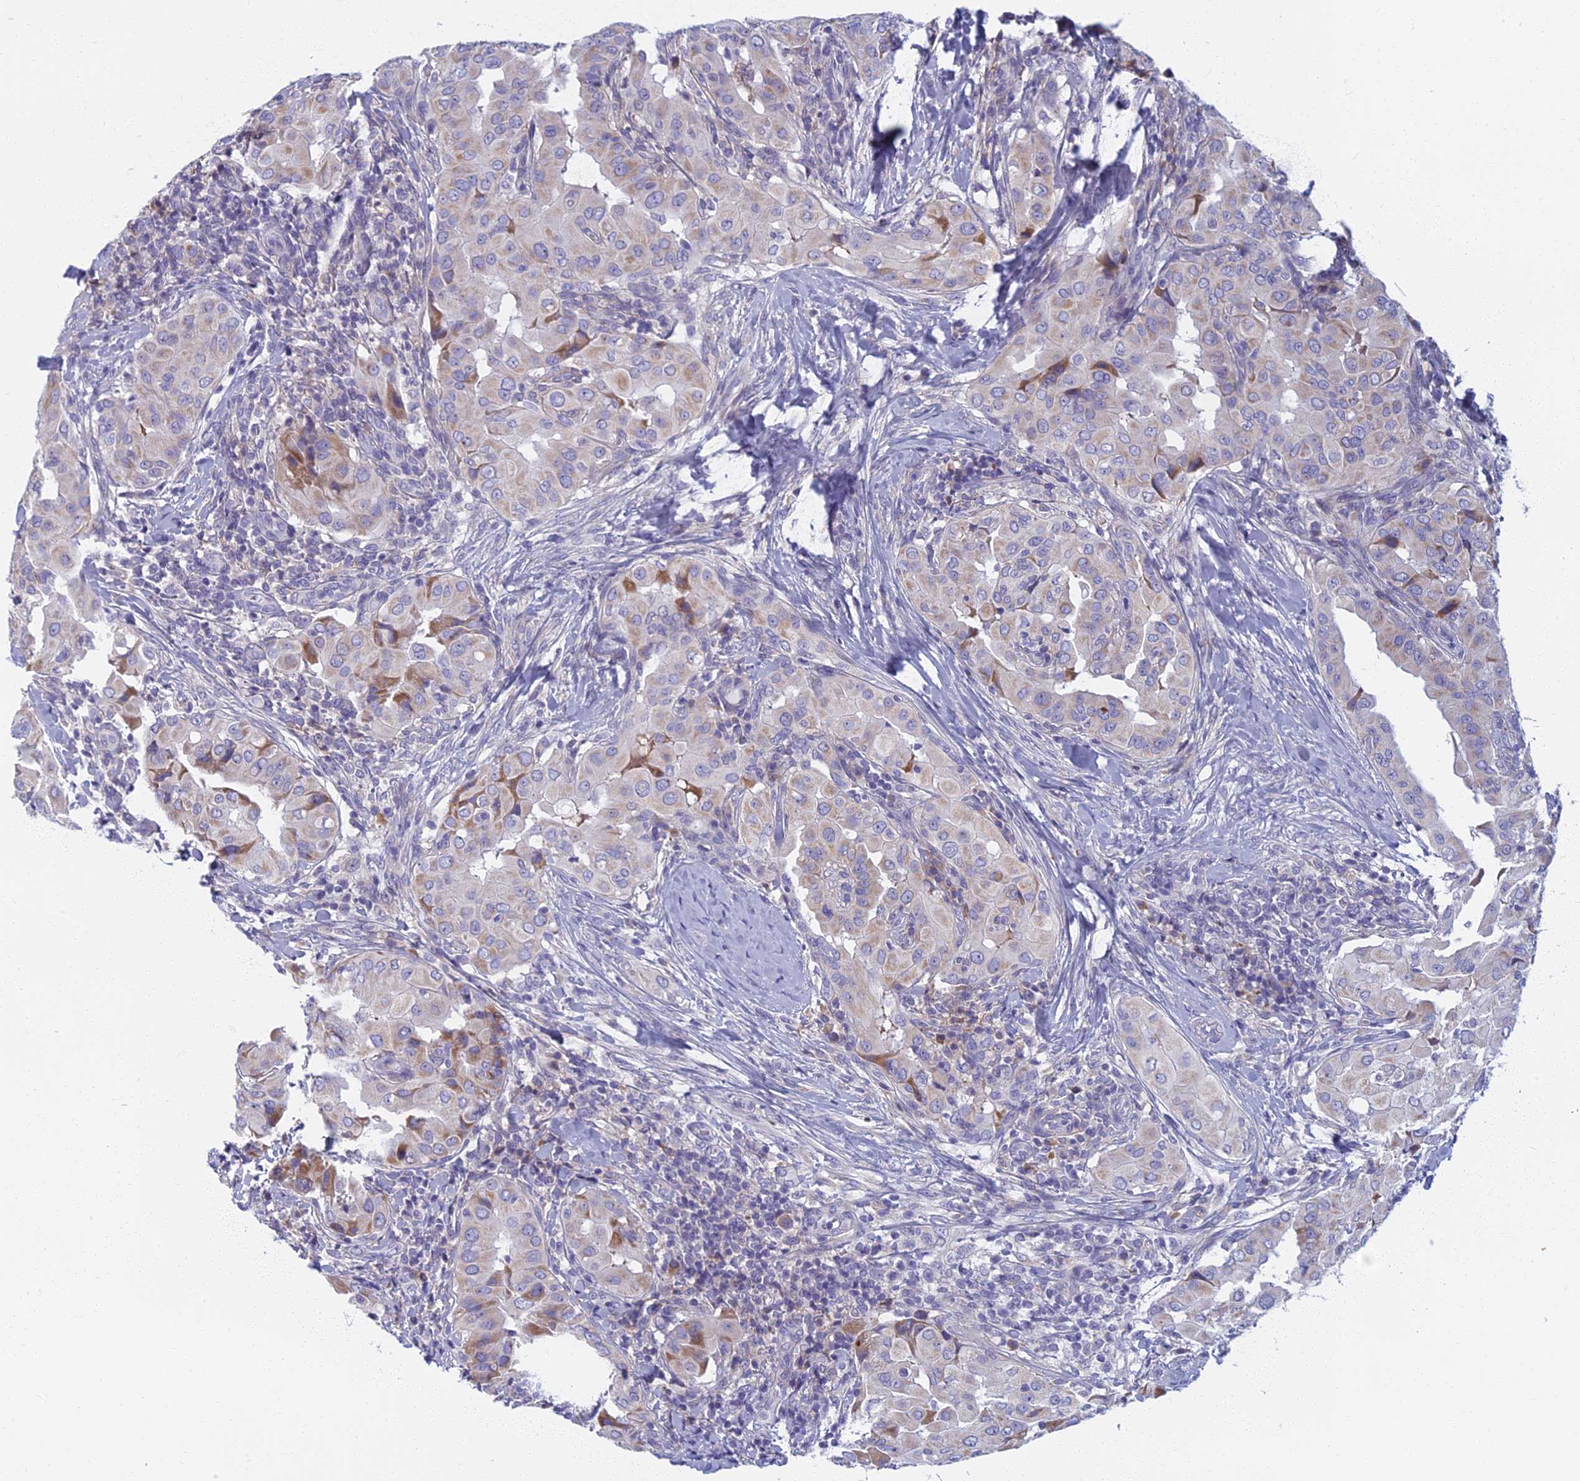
{"staining": {"intensity": "moderate", "quantity": "<25%", "location": "cytoplasmic/membranous"}, "tissue": "thyroid cancer", "cell_type": "Tumor cells", "image_type": "cancer", "snomed": [{"axis": "morphology", "description": "Papillary adenocarcinoma, NOS"}, {"axis": "topography", "description": "Thyroid gland"}], "caption": "Protein expression analysis of human thyroid cancer reveals moderate cytoplasmic/membranous expression in about <25% of tumor cells. (brown staining indicates protein expression, while blue staining denotes nuclei).", "gene": "DDX51", "patient": {"sex": "male", "age": 33}}